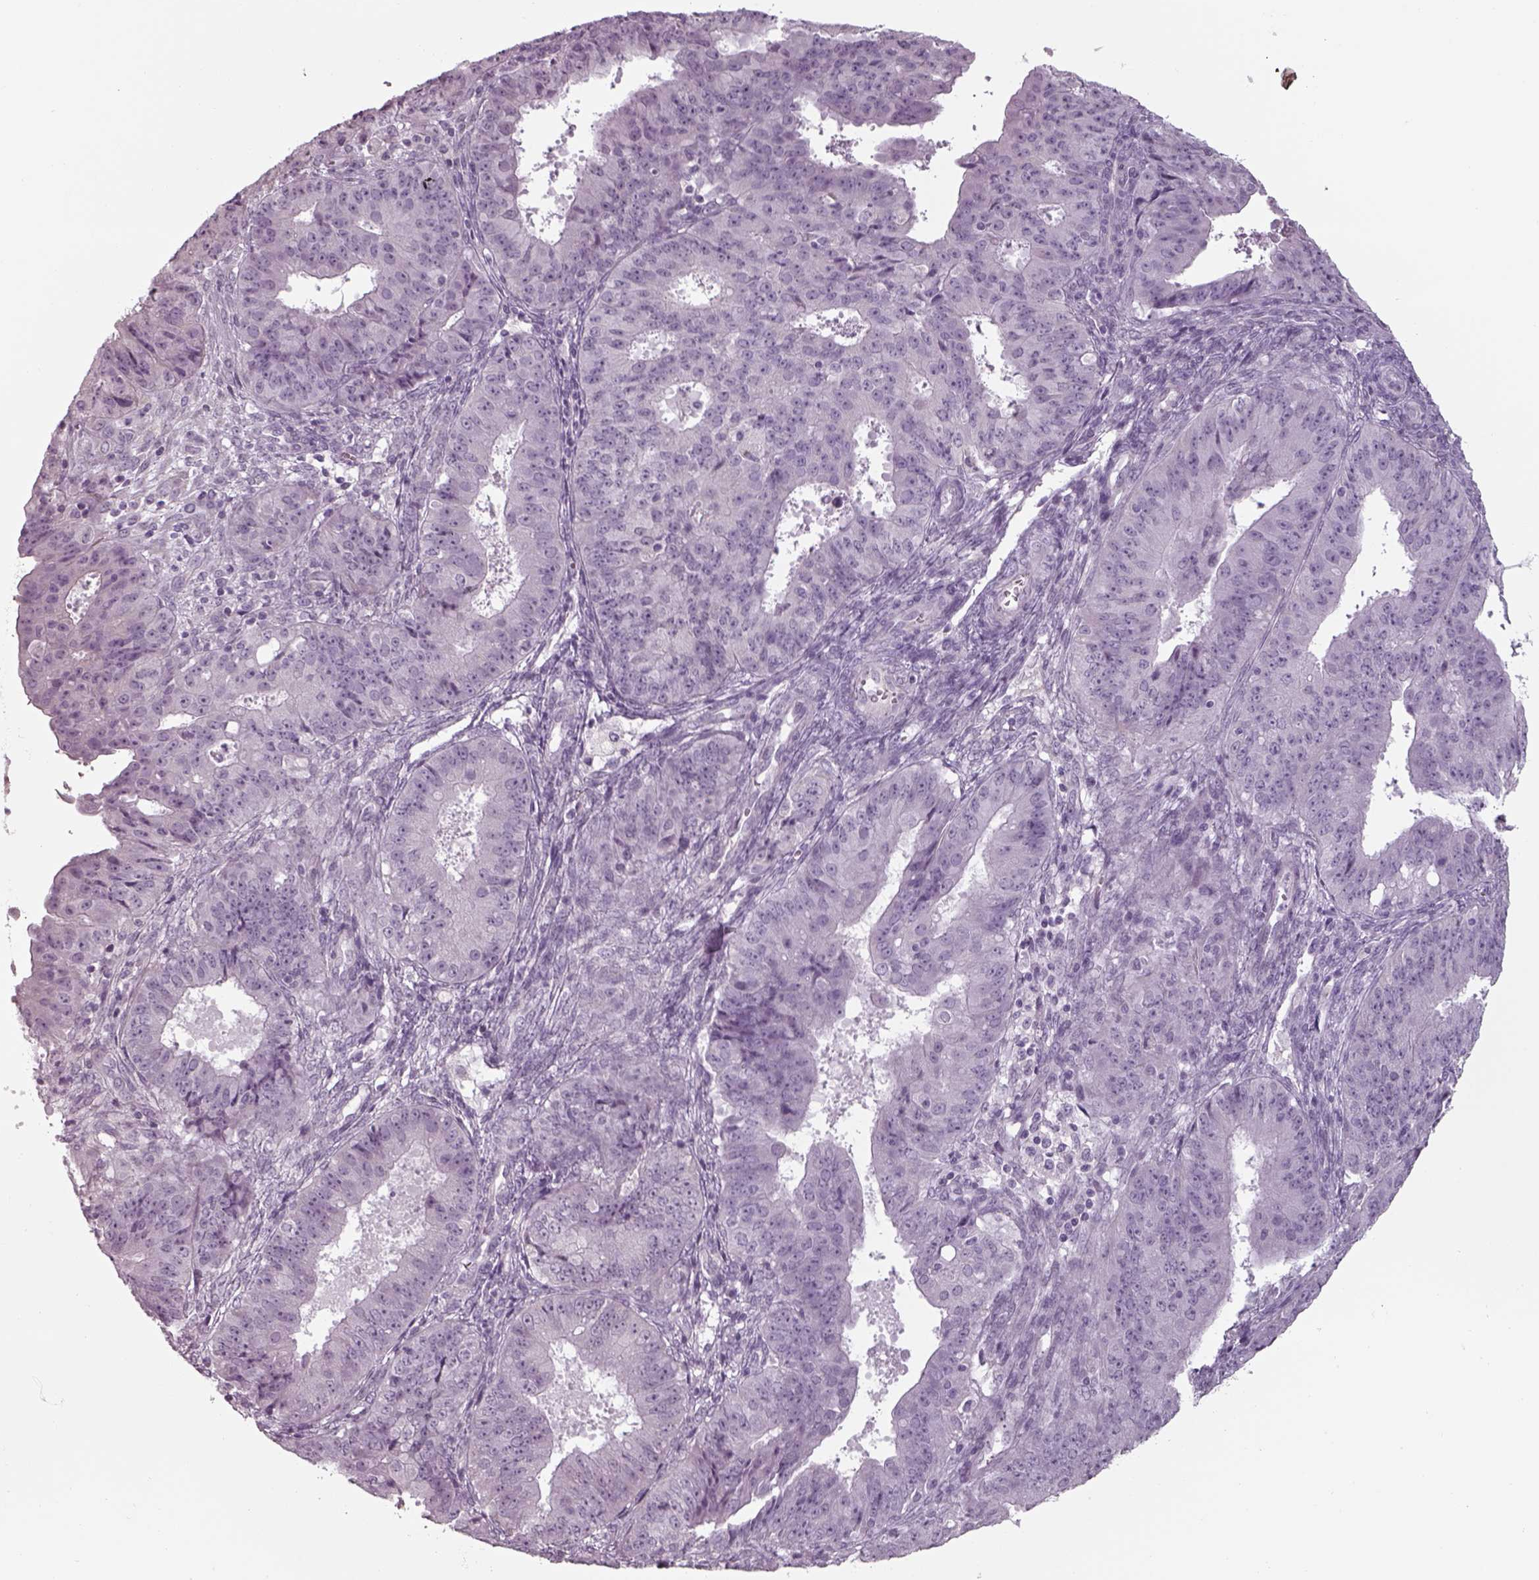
{"staining": {"intensity": "negative", "quantity": "none", "location": "none"}, "tissue": "ovarian cancer", "cell_type": "Tumor cells", "image_type": "cancer", "snomed": [{"axis": "morphology", "description": "Carcinoma, endometroid"}, {"axis": "topography", "description": "Ovary"}], "caption": "Tumor cells show no significant protein expression in ovarian endometroid carcinoma.", "gene": "SEPTIN14", "patient": {"sex": "female", "age": 42}}